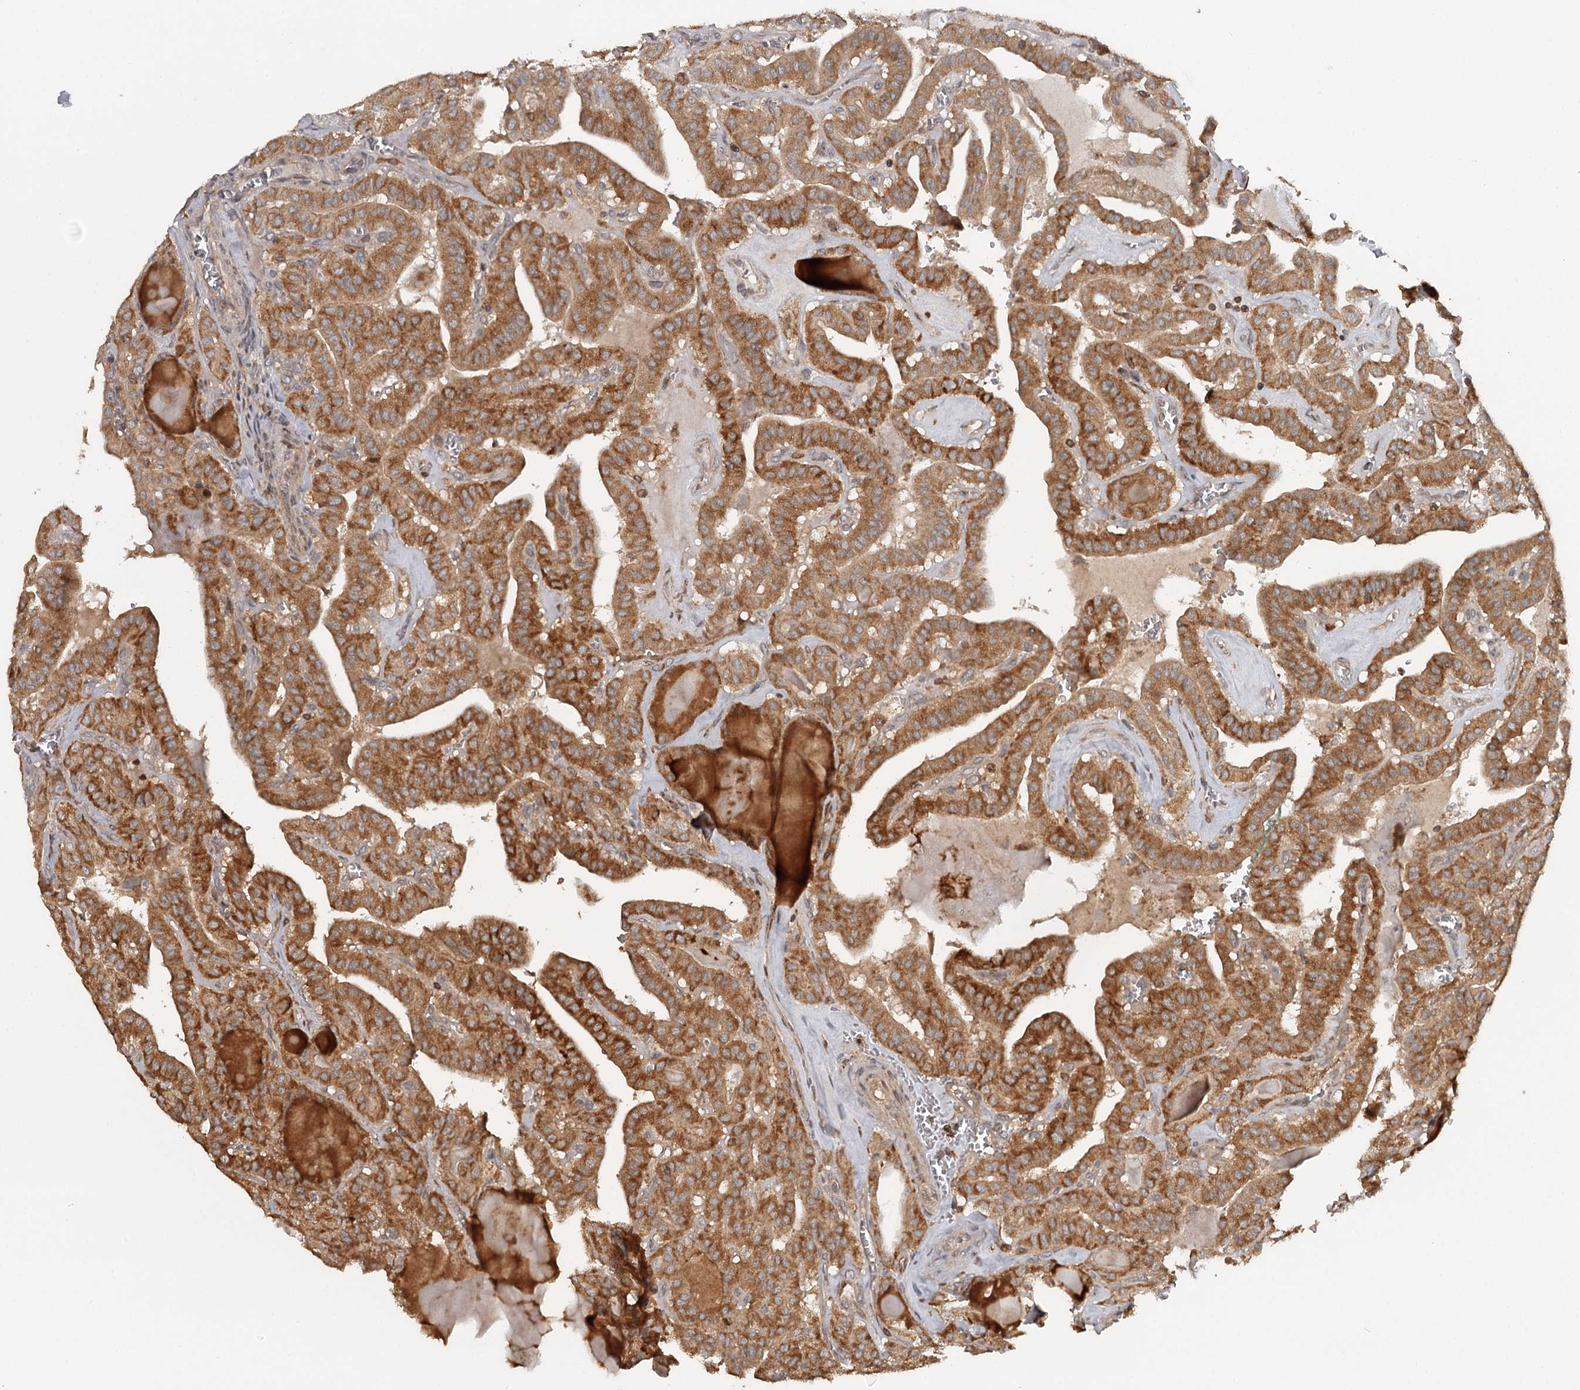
{"staining": {"intensity": "moderate", "quantity": ">75%", "location": "cytoplasmic/membranous"}, "tissue": "thyroid cancer", "cell_type": "Tumor cells", "image_type": "cancer", "snomed": [{"axis": "morphology", "description": "Papillary adenocarcinoma, NOS"}, {"axis": "topography", "description": "Thyroid gland"}], "caption": "Immunohistochemistry (IHC) staining of thyroid cancer, which exhibits medium levels of moderate cytoplasmic/membranous expression in about >75% of tumor cells indicating moderate cytoplasmic/membranous protein staining. The staining was performed using DAB (3,3'-diaminobenzidine) (brown) for protein detection and nuclei were counterstained in hematoxylin (blue).", "gene": "FAXC", "patient": {"sex": "male", "age": 52}}